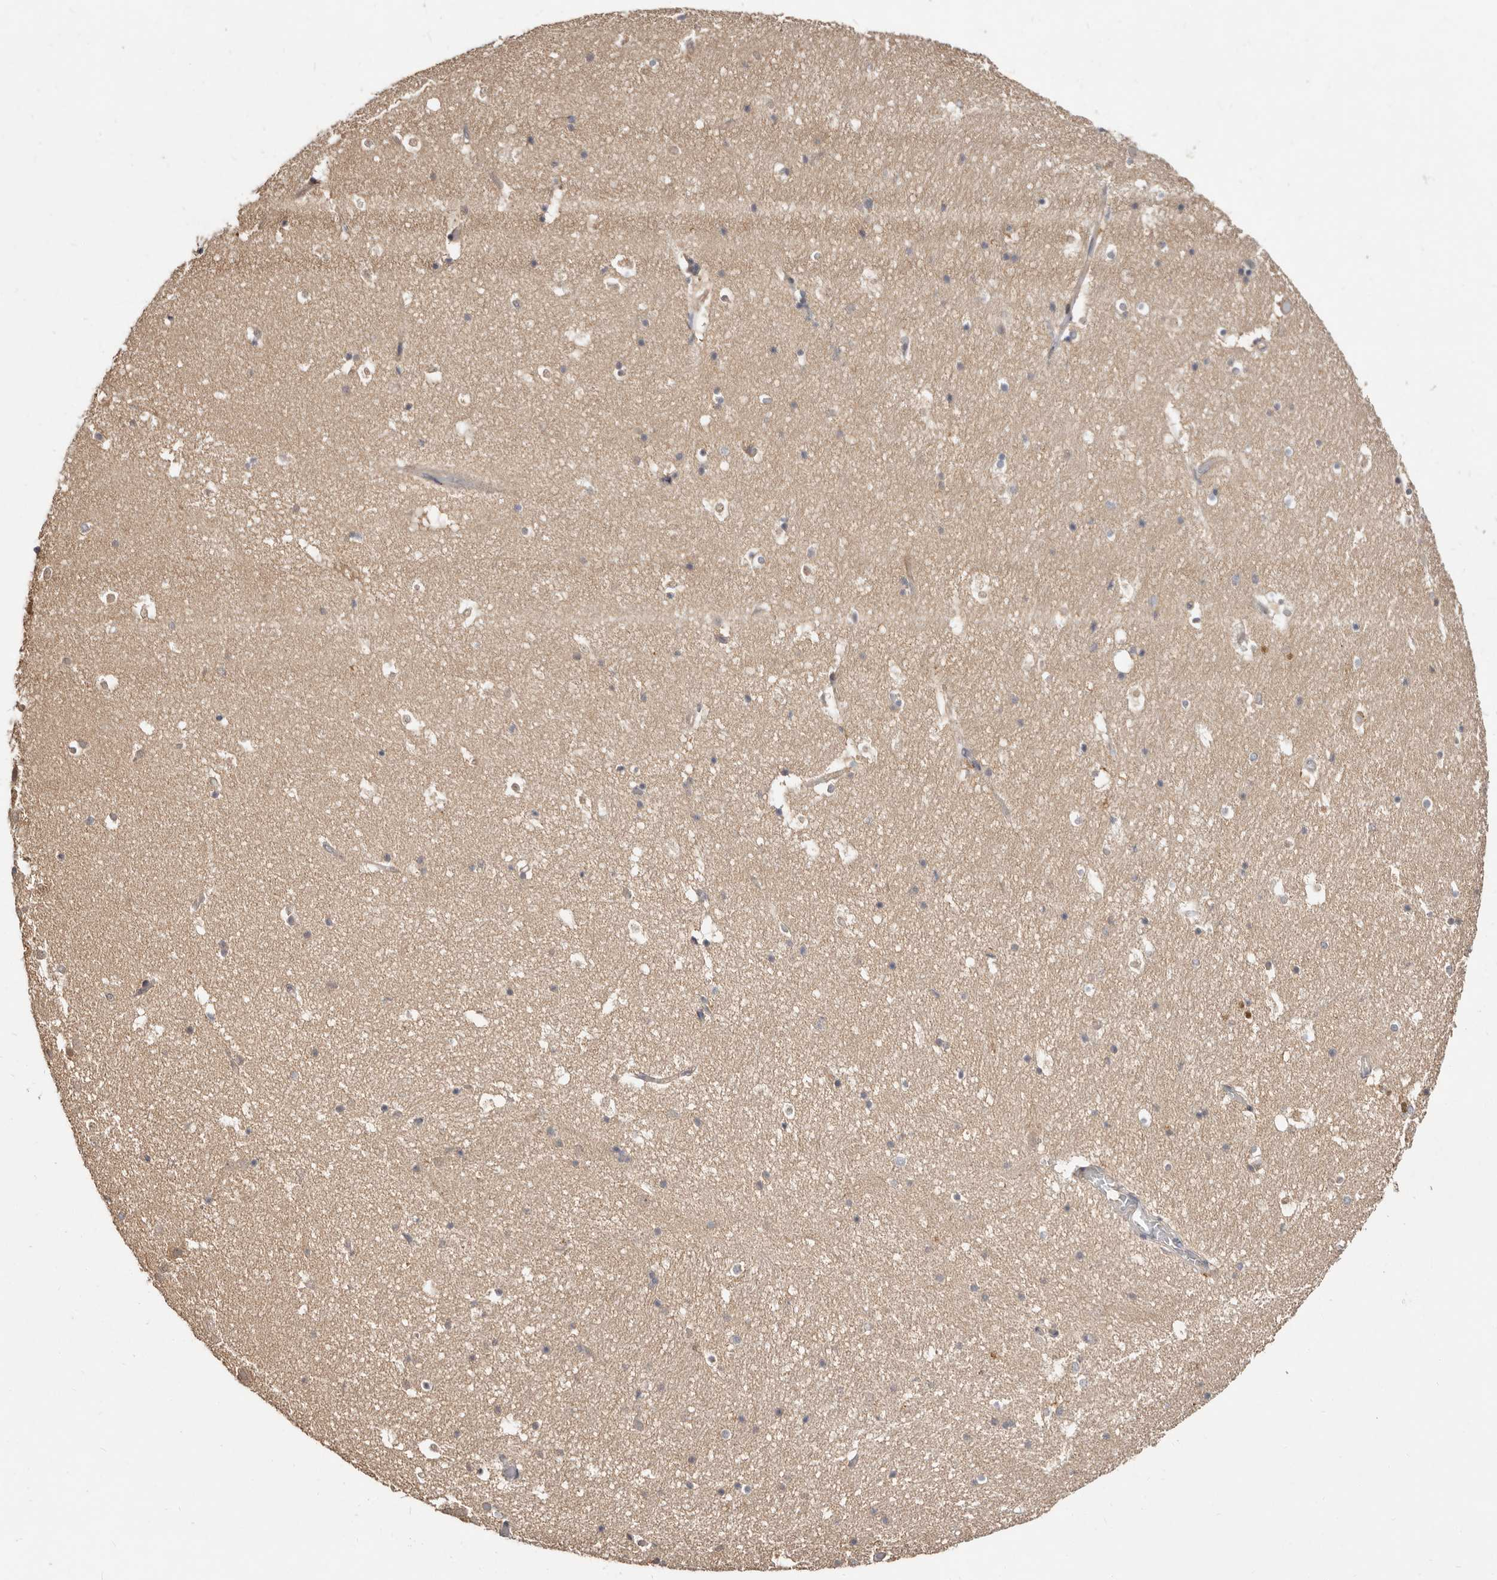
{"staining": {"intensity": "negative", "quantity": "none", "location": "none"}, "tissue": "hippocampus", "cell_type": "Glial cells", "image_type": "normal", "snomed": [{"axis": "morphology", "description": "Normal tissue, NOS"}, {"axis": "topography", "description": "Hippocampus"}], "caption": "Immunohistochemistry of benign hippocampus shows no positivity in glial cells.", "gene": "TC2N", "patient": {"sex": "female", "age": 52}}